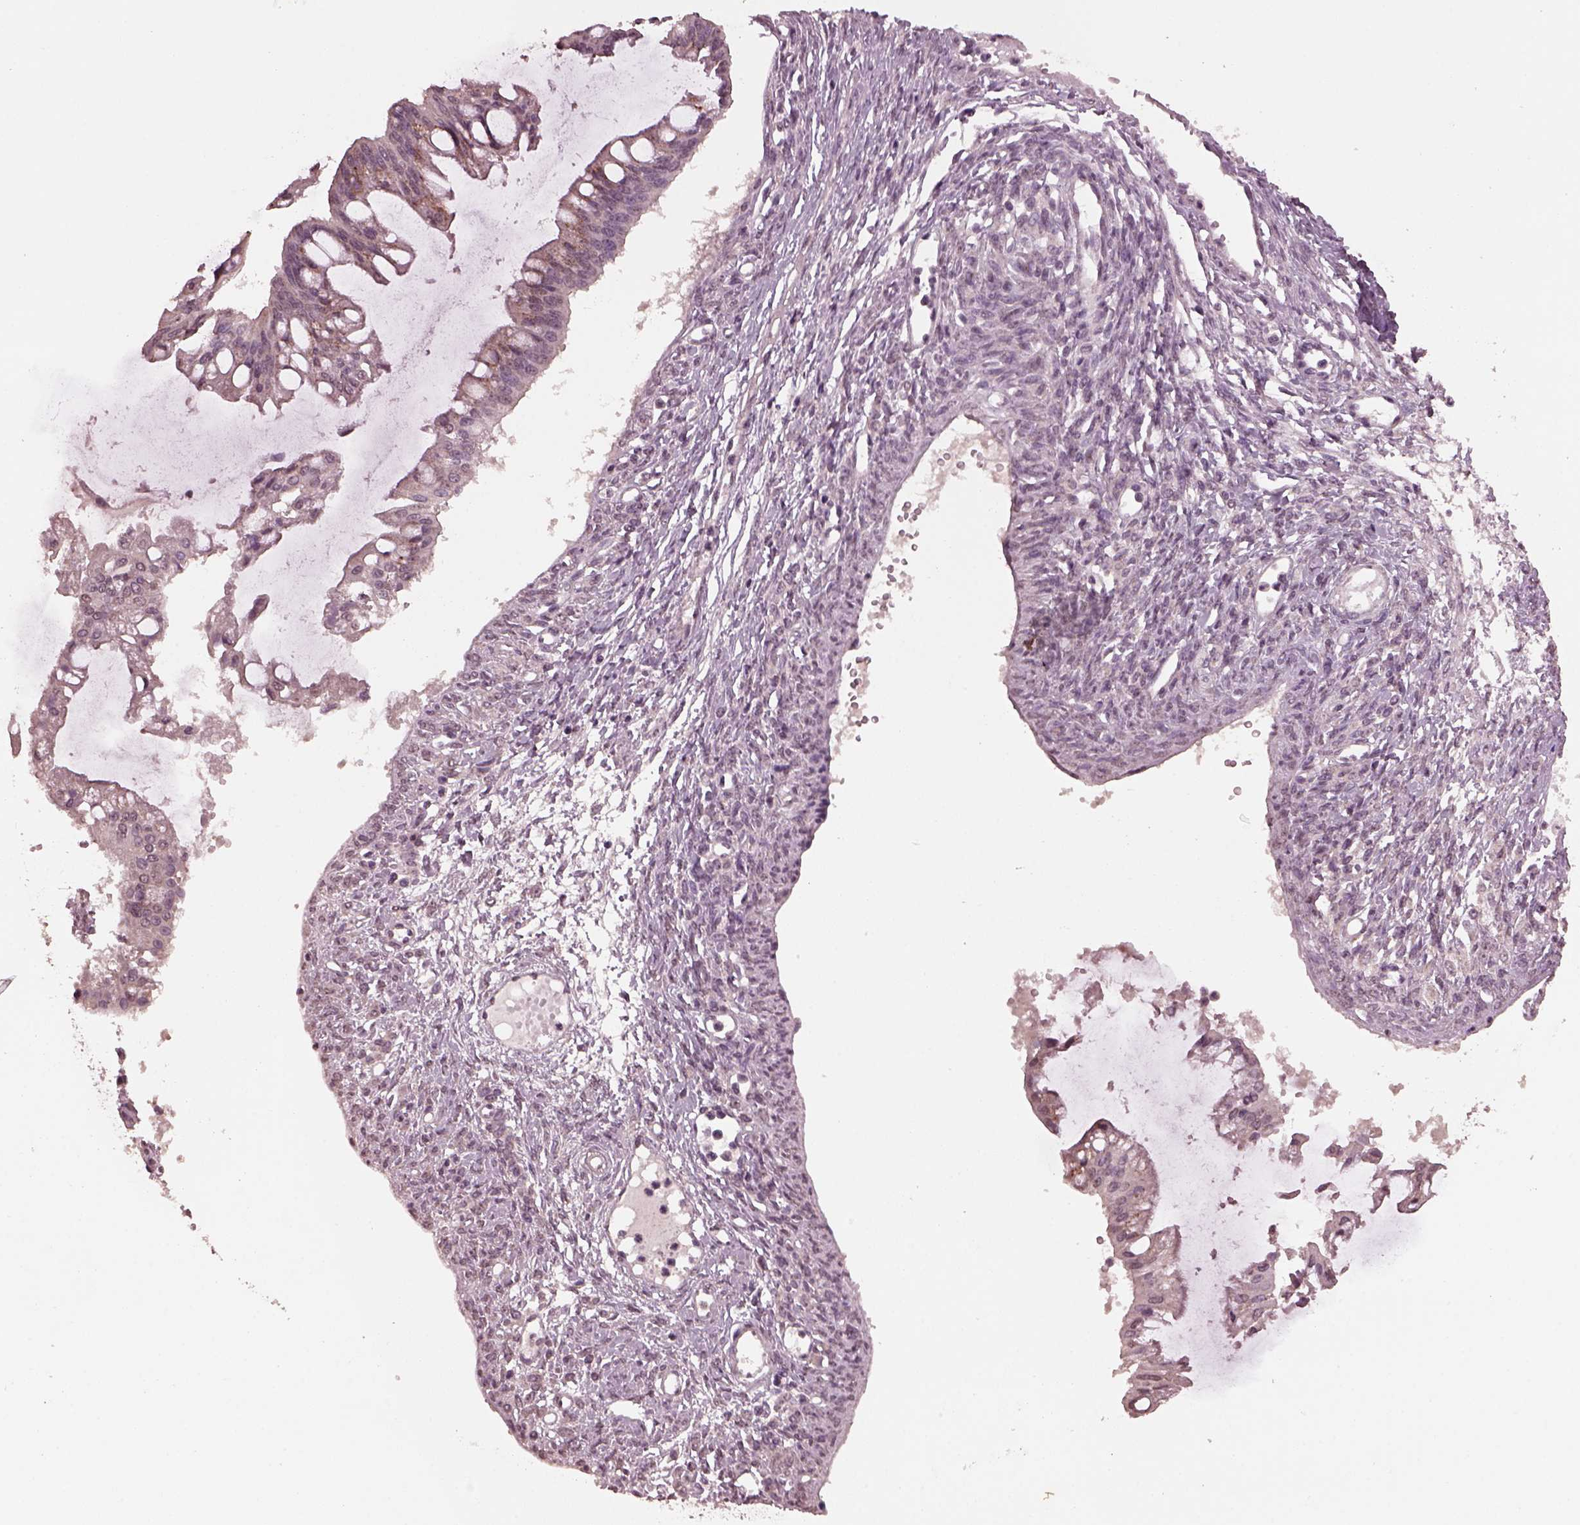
{"staining": {"intensity": "moderate", "quantity": "<25%", "location": "cytoplasmic/membranous"}, "tissue": "ovarian cancer", "cell_type": "Tumor cells", "image_type": "cancer", "snomed": [{"axis": "morphology", "description": "Cystadenocarcinoma, mucinous, NOS"}, {"axis": "topography", "description": "Ovary"}], "caption": "Protein expression analysis of human ovarian cancer reveals moderate cytoplasmic/membranous staining in about <25% of tumor cells. (DAB IHC, brown staining for protein, blue staining for nuclei).", "gene": "IL18RAP", "patient": {"sex": "female", "age": 73}}